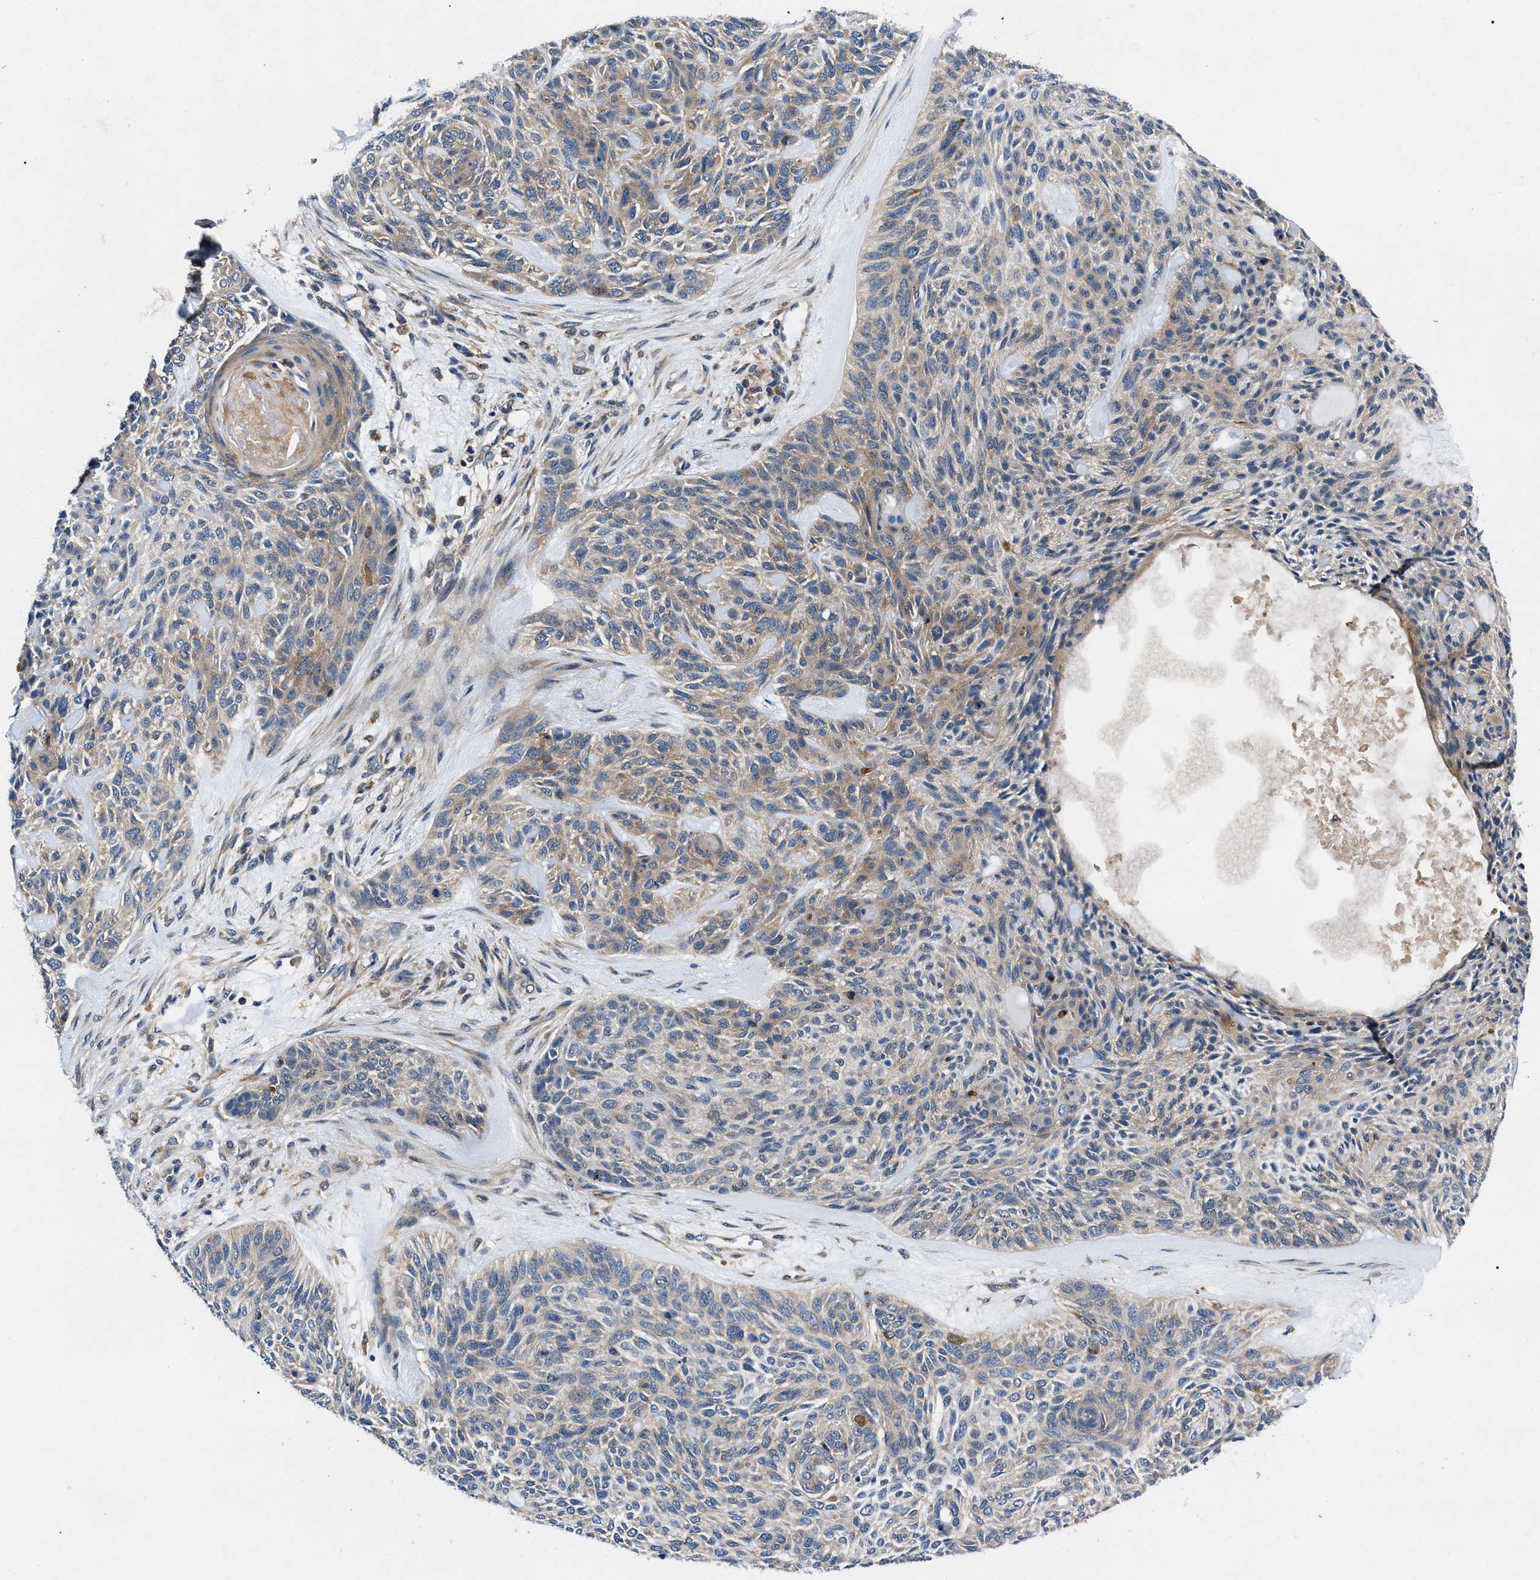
{"staining": {"intensity": "moderate", "quantity": "<25%", "location": "cytoplasmic/membranous"}, "tissue": "skin cancer", "cell_type": "Tumor cells", "image_type": "cancer", "snomed": [{"axis": "morphology", "description": "Basal cell carcinoma"}, {"axis": "topography", "description": "Skin"}], "caption": "This micrograph shows skin basal cell carcinoma stained with IHC to label a protein in brown. The cytoplasmic/membranous of tumor cells show moderate positivity for the protein. Nuclei are counter-stained blue.", "gene": "GET4", "patient": {"sex": "male", "age": 55}}